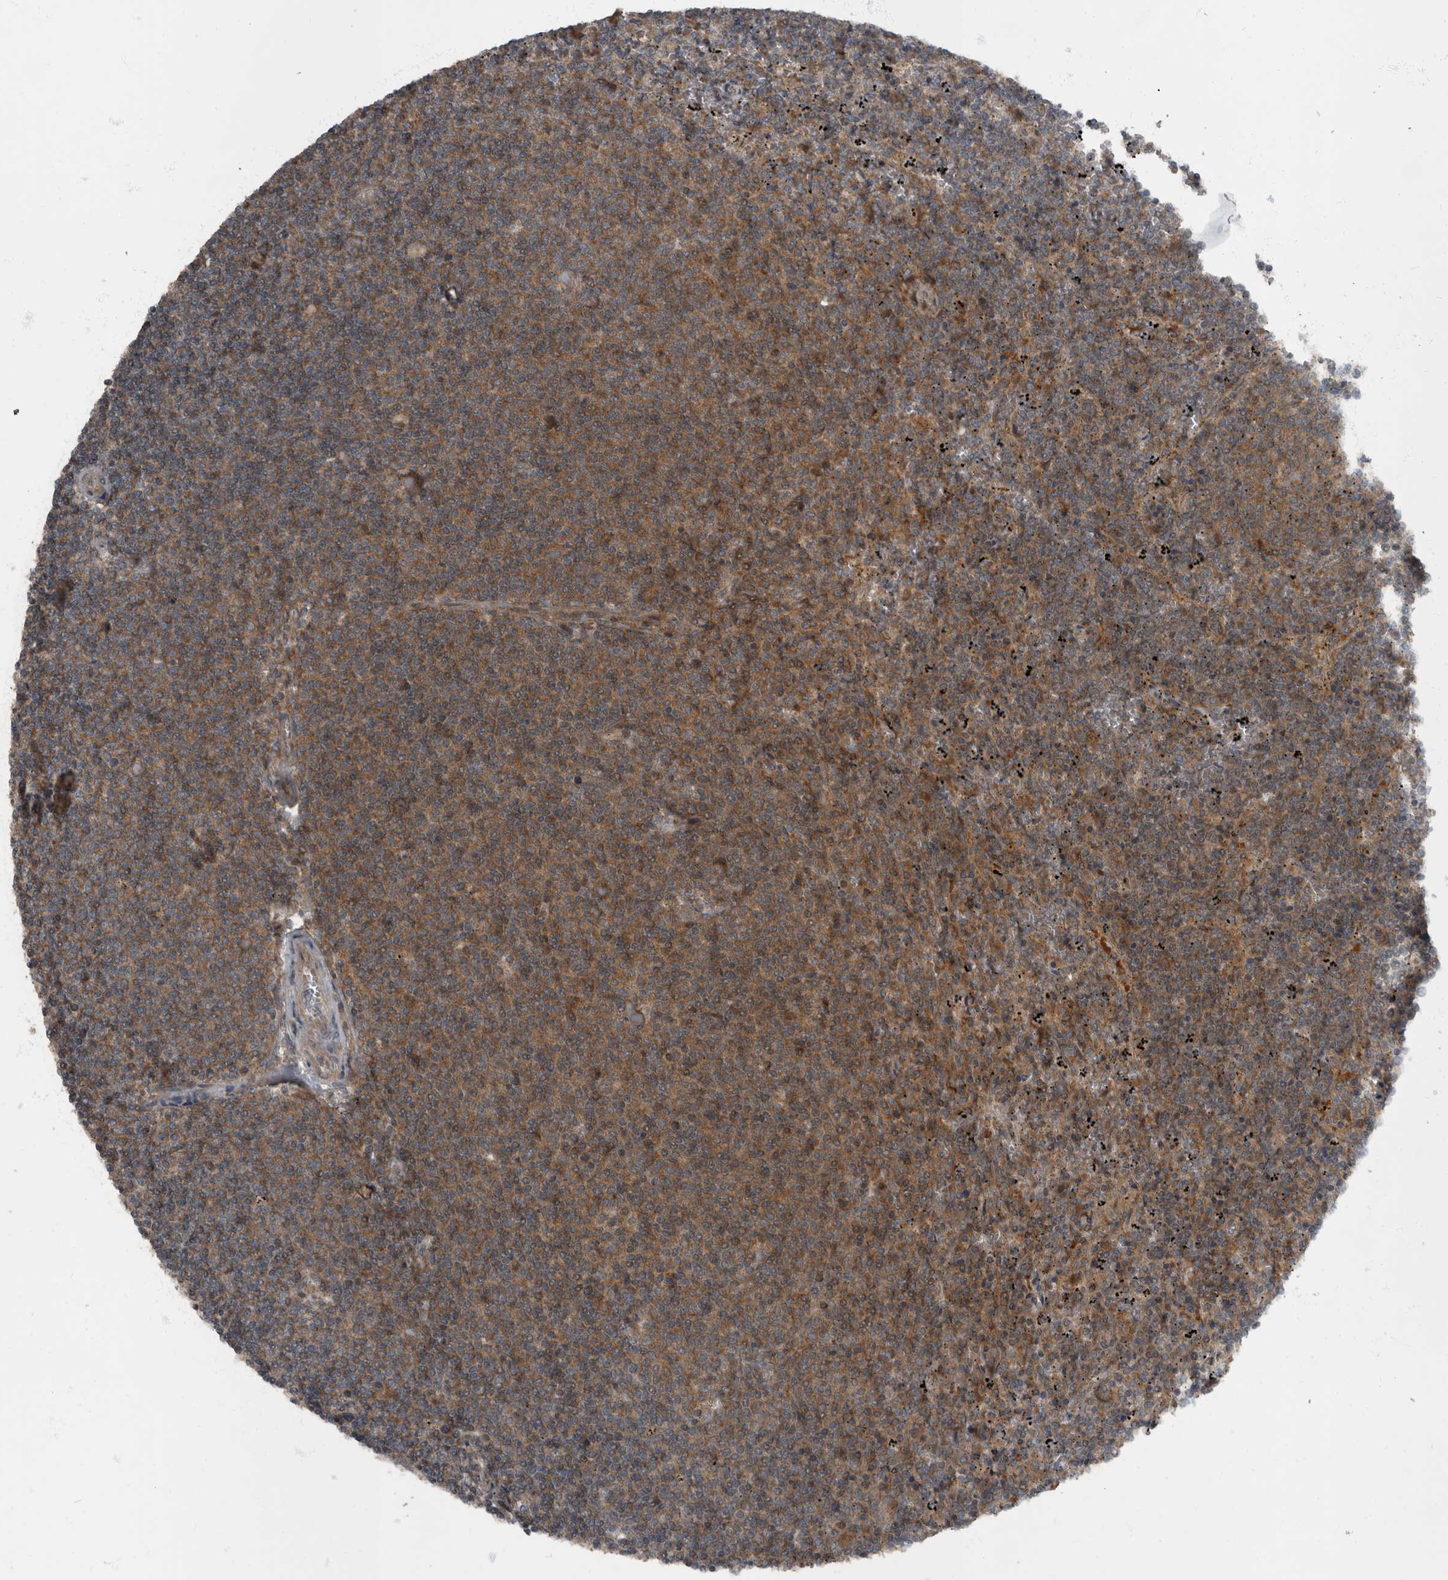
{"staining": {"intensity": "moderate", "quantity": ">75%", "location": "cytoplasmic/membranous"}, "tissue": "lymphoma", "cell_type": "Tumor cells", "image_type": "cancer", "snomed": [{"axis": "morphology", "description": "Malignant lymphoma, non-Hodgkin's type, Low grade"}, {"axis": "topography", "description": "Spleen"}], "caption": "Human low-grade malignant lymphoma, non-Hodgkin's type stained with a brown dye demonstrates moderate cytoplasmic/membranous positive positivity in about >75% of tumor cells.", "gene": "RABGGTB", "patient": {"sex": "female", "age": 50}}